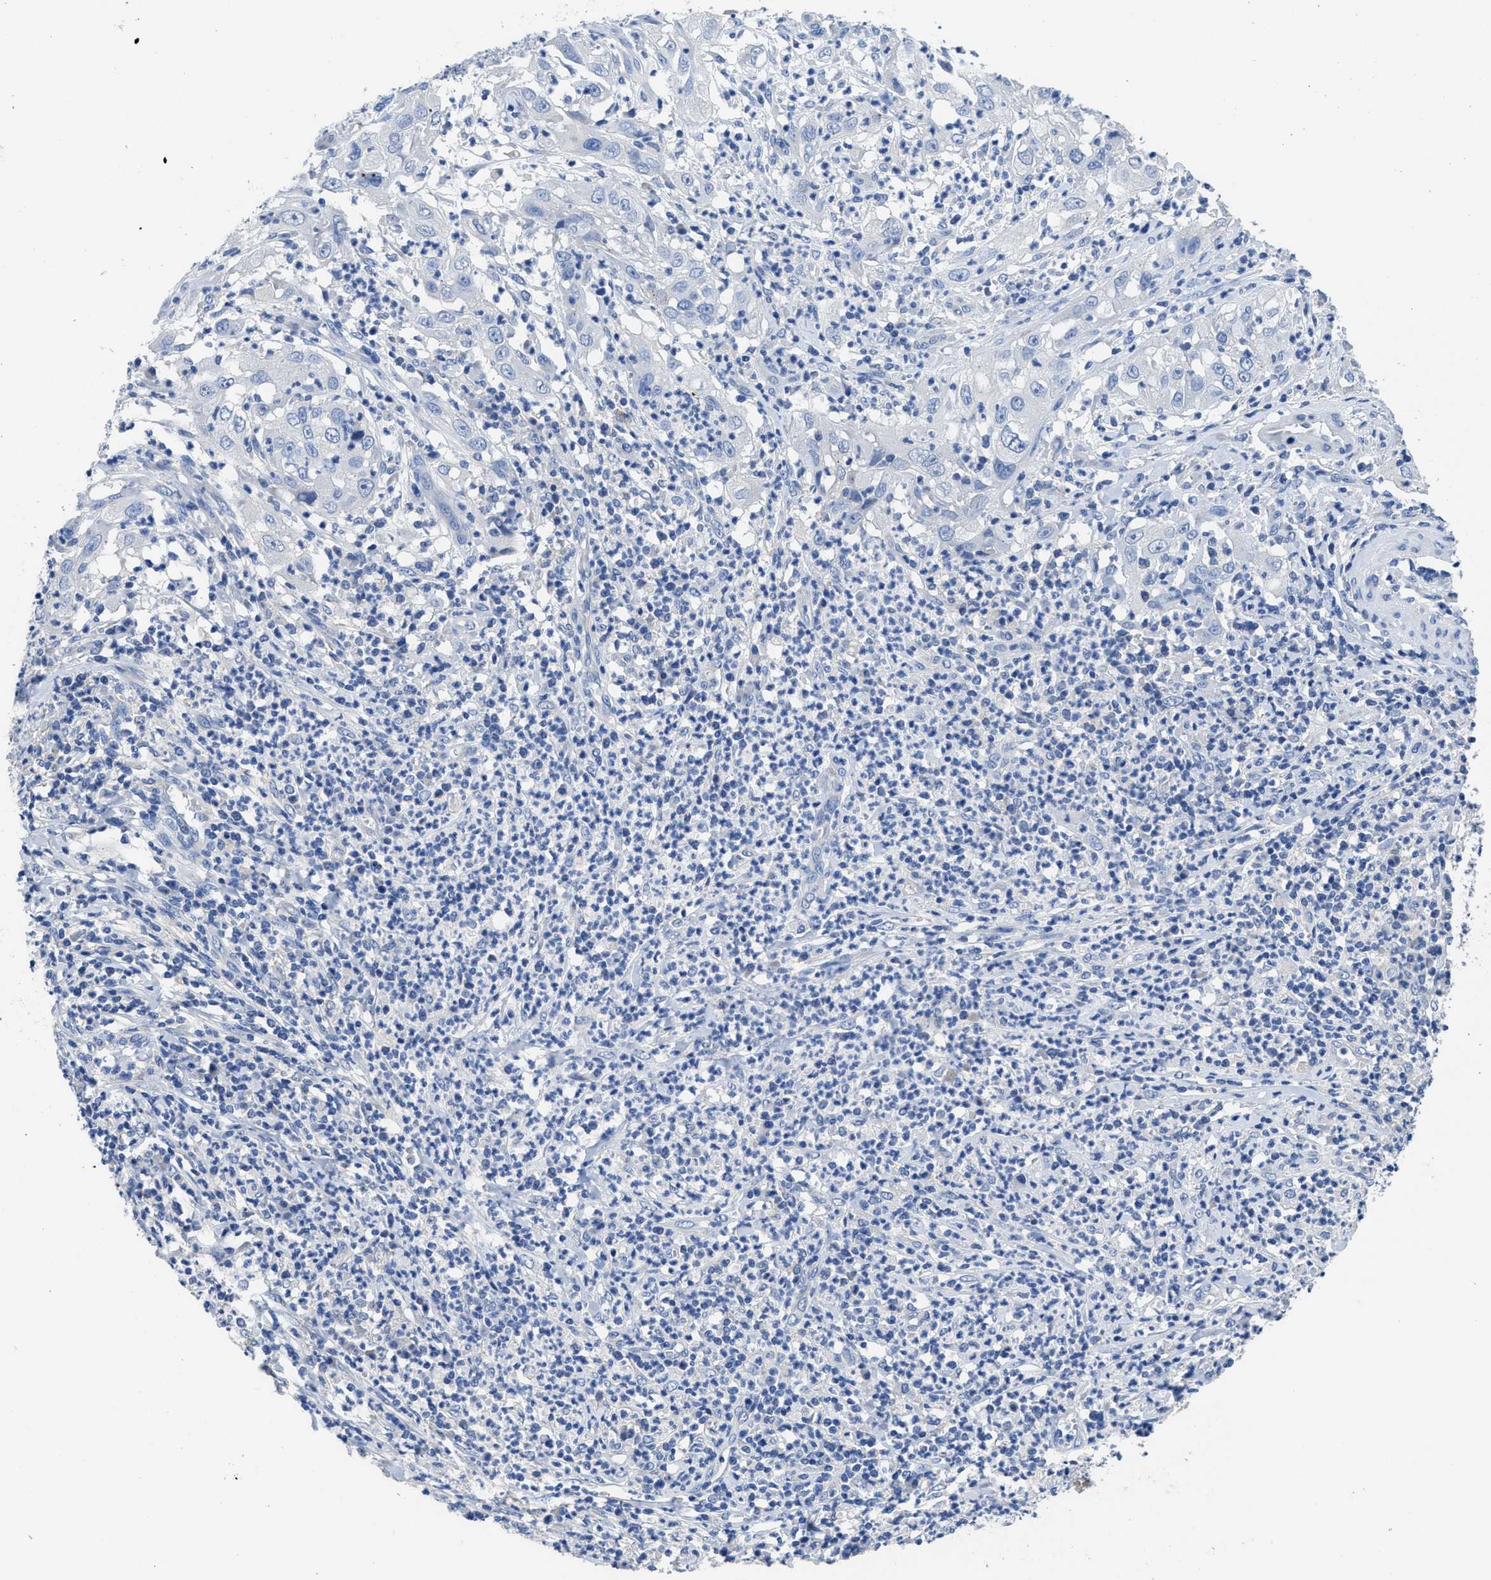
{"staining": {"intensity": "negative", "quantity": "none", "location": "none"}, "tissue": "cervical cancer", "cell_type": "Tumor cells", "image_type": "cancer", "snomed": [{"axis": "morphology", "description": "Squamous cell carcinoma, NOS"}, {"axis": "topography", "description": "Cervix"}], "caption": "Immunohistochemistry (IHC) photomicrograph of human cervical squamous cell carcinoma stained for a protein (brown), which displays no expression in tumor cells.", "gene": "CA9", "patient": {"sex": "female", "age": 32}}